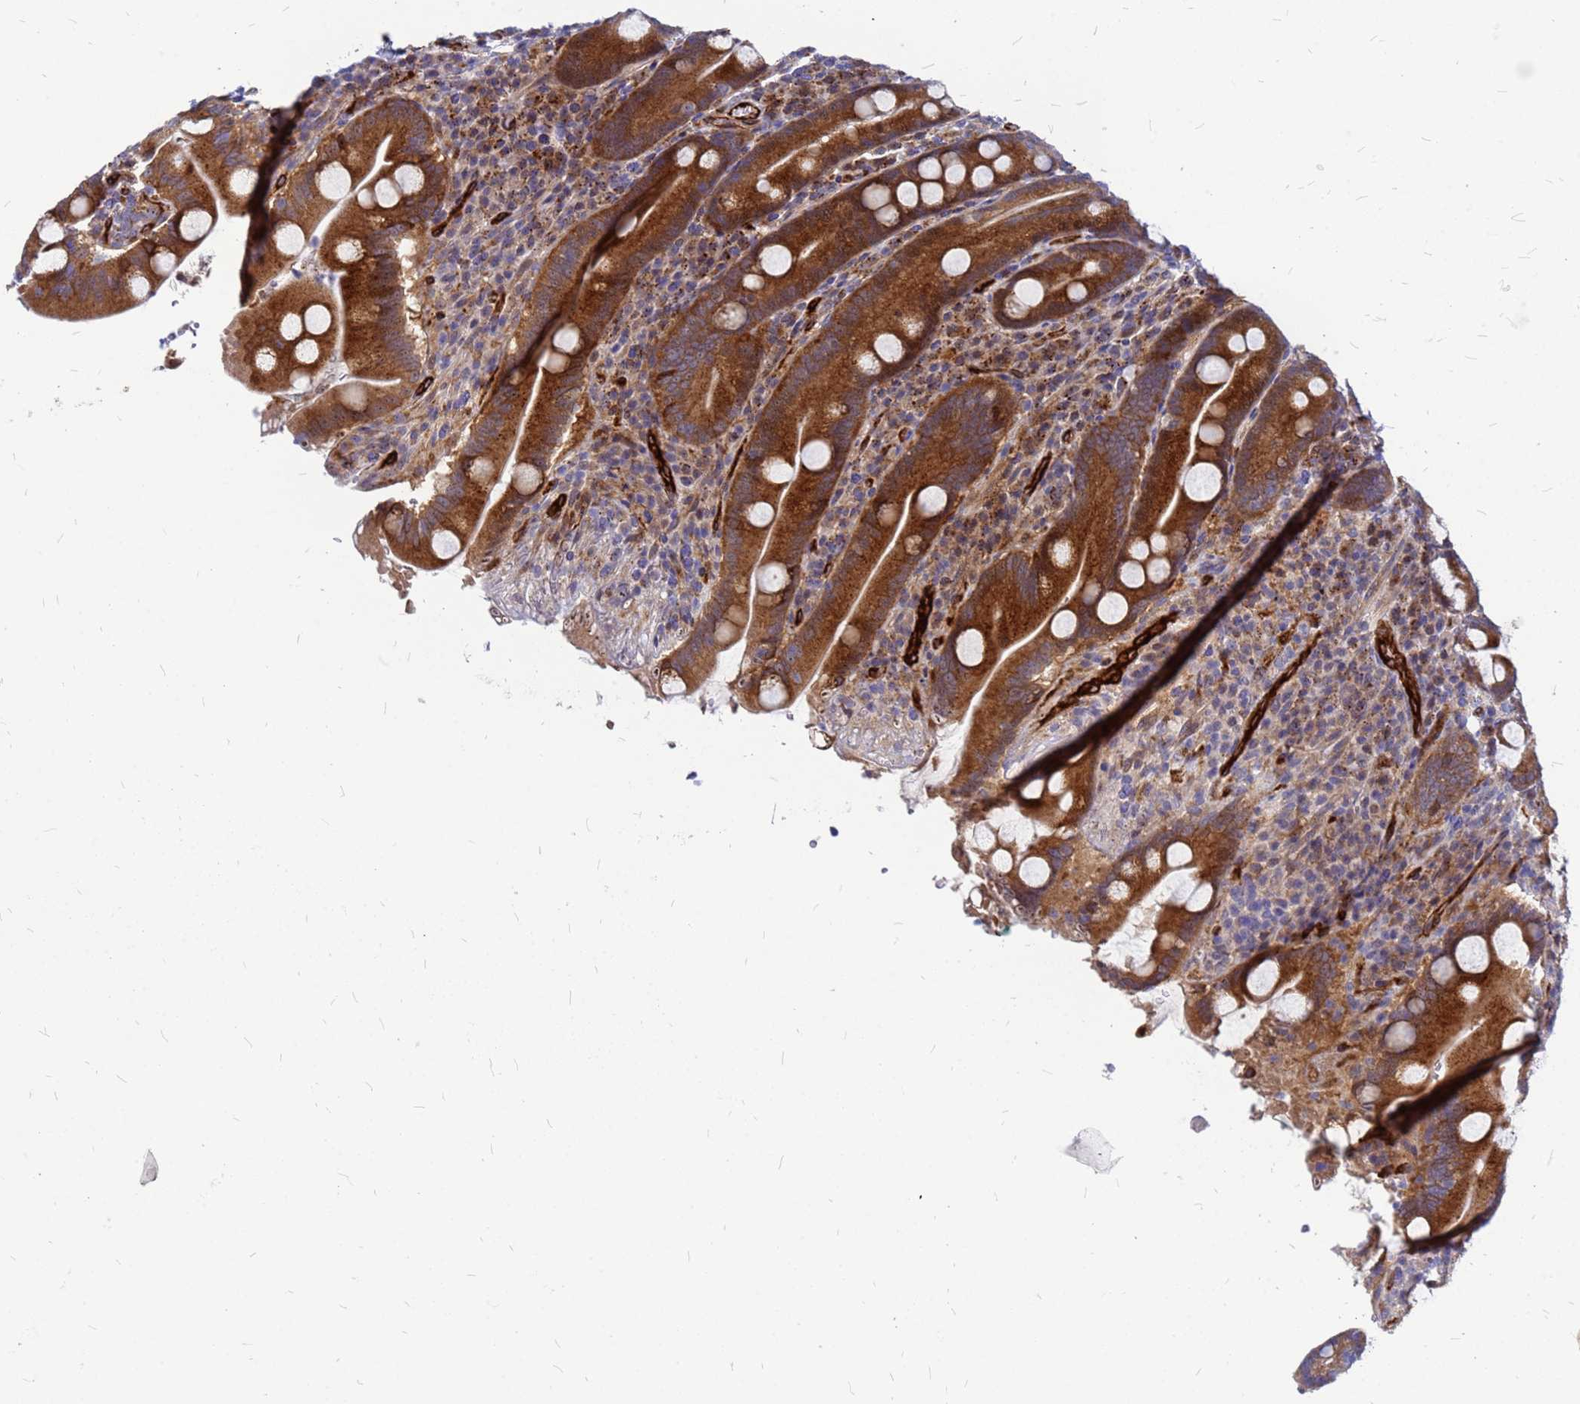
{"staining": {"intensity": "strong", "quantity": "25%-75%", "location": "cytoplasmic/membranous"}, "tissue": "duodenum", "cell_type": "Glandular cells", "image_type": "normal", "snomed": [{"axis": "morphology", "description": "Normal tissue, NOS"}, {"axis": "topography", "description": "Duodenum"}], "caption": "Immunohistochemistry of benign human duodenum reveals high levels of strong cytoplasmic/membranous staining in approximately 25%-75% of glandular cells. Nuclei are stained in blue.", "gene": "NOSTRIN", "patient": {"sex": "male", "age": 35}}